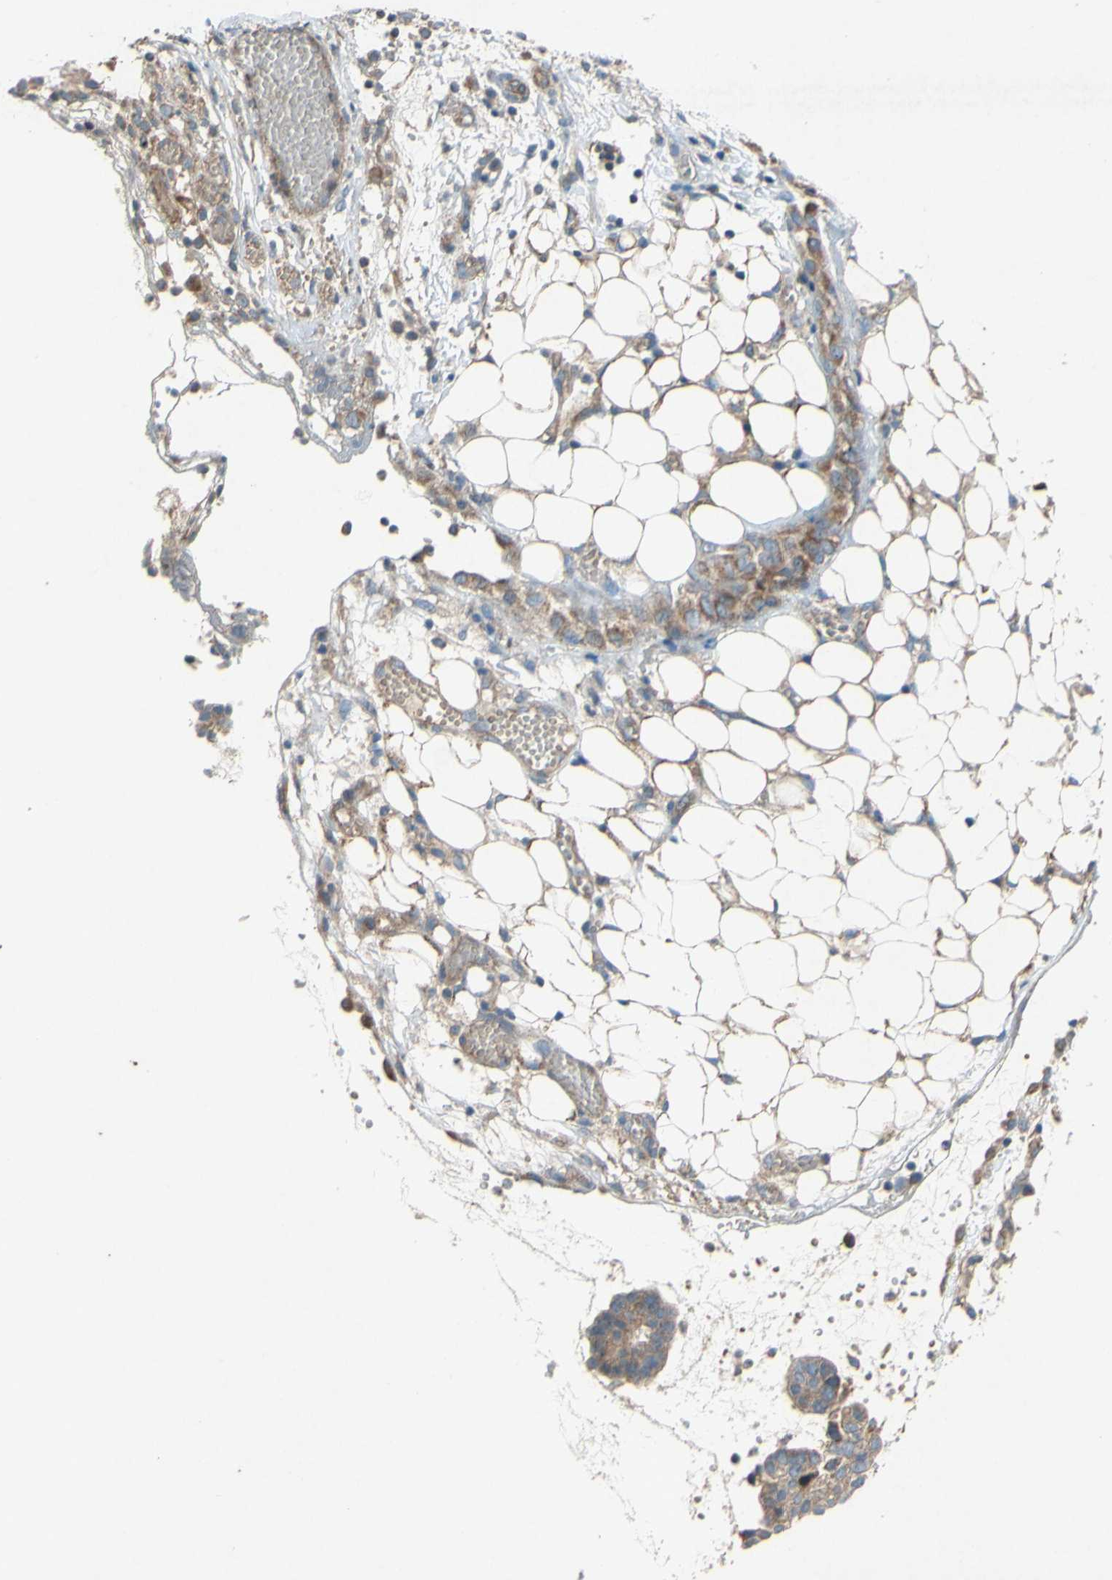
{"staining": {"intensity": "weak", "quantity": ">75%", "location": "cytoplasmic/membranous"}, "tissue": "ovarian cancer", "cell_type": "Tumor cells", "image_type": "cancer", "snomed": [{"axis": "morphology", "description": "Cystadenocarcinoma, serous, NOS"}, {"axis": "topography", "description": "Soft tissue"}, {"axis": "topography", "description": "Ovary"}], "caption": "Human serous cystadenocarcinoma (ovarian) stained with a protein marker reveals weak staining in tumor cells.", "gene": "TST", "patient": {"sex": "female", "age": 57}}